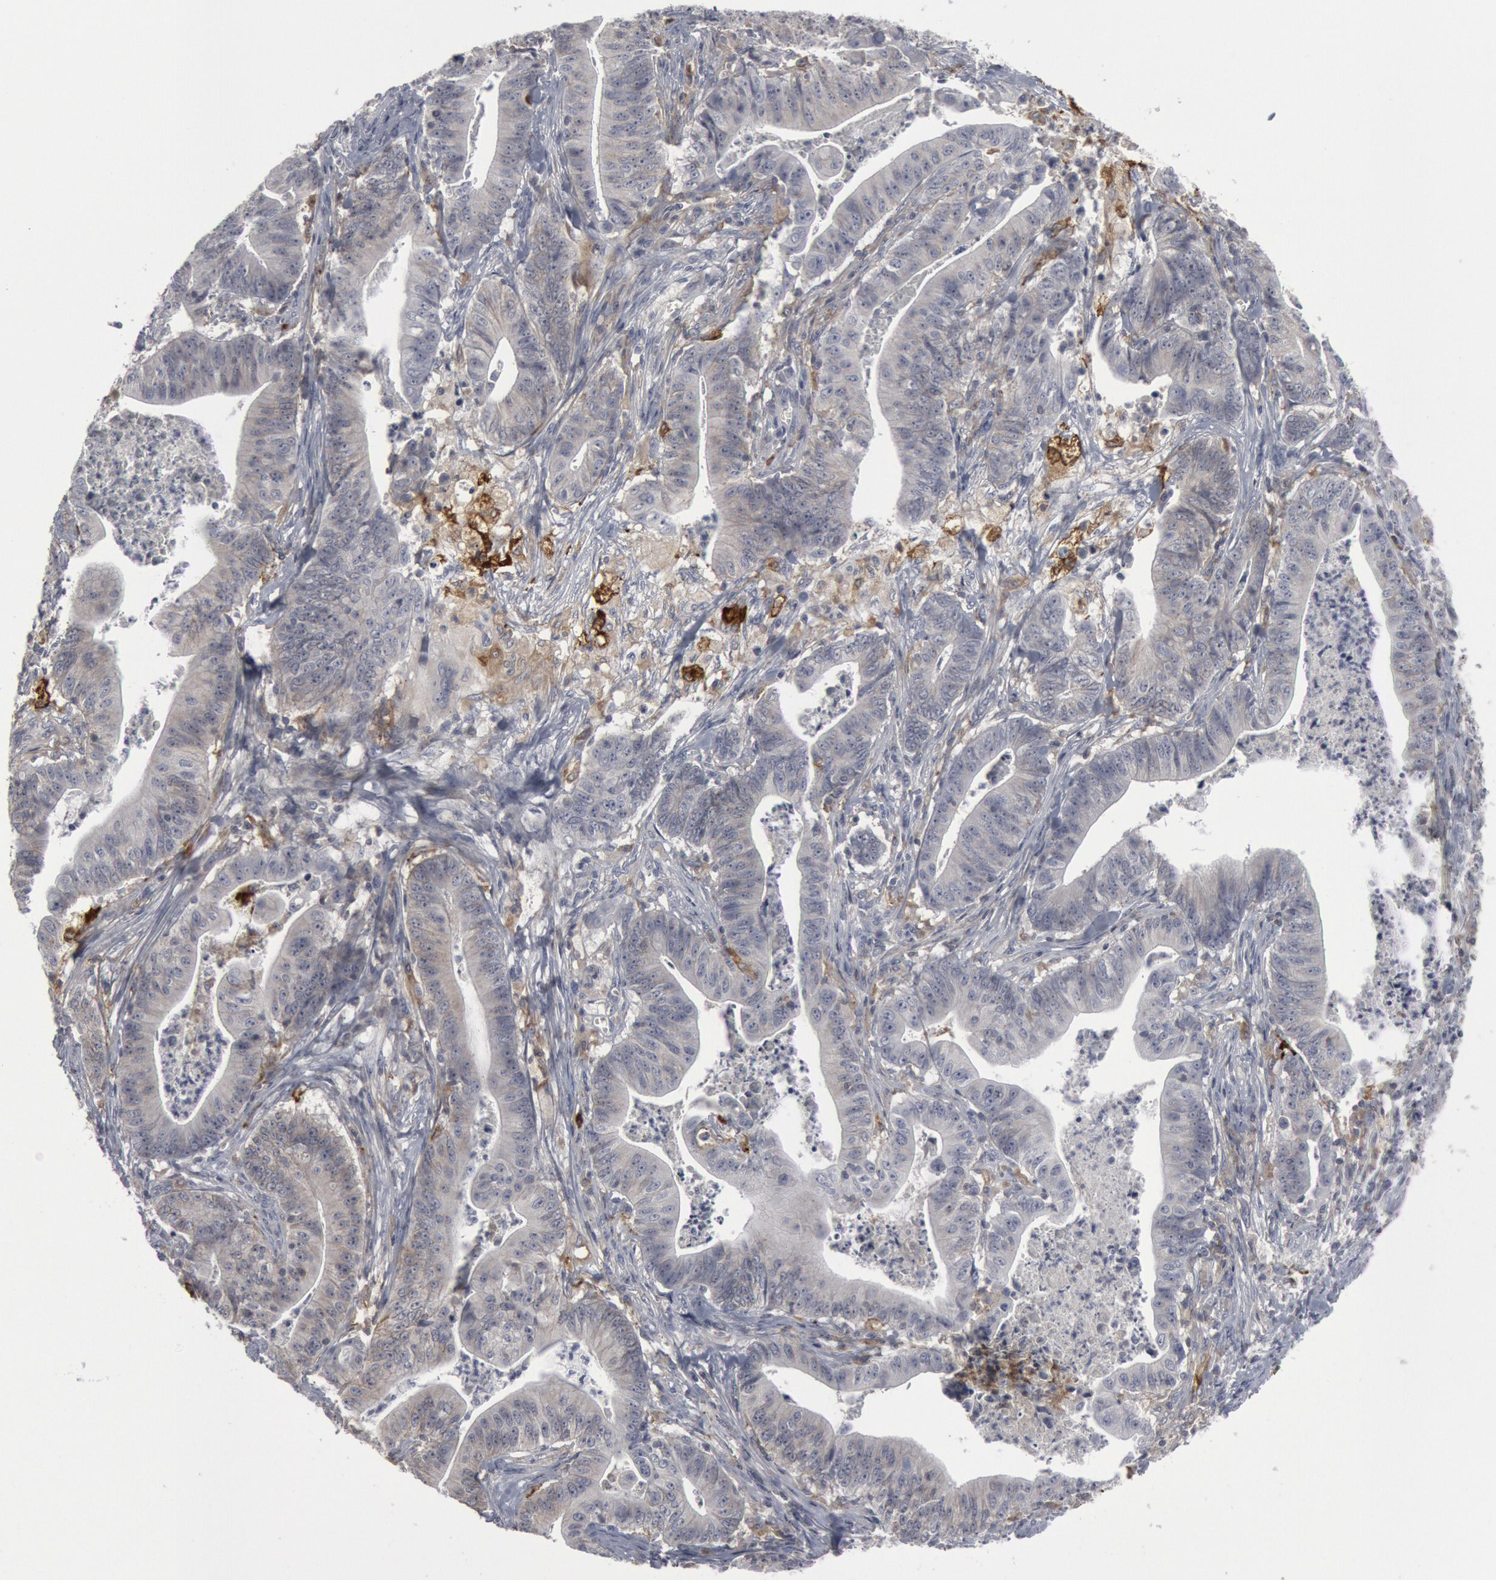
{"staining": {"intensity": "negative", "quantity": "none", "location": "none"}, "tissue": "stomach cancer", "cell_type": "Tumor cells", "image_type": "cancer", "snomed": [{"axis": "morphology", "description": "Adenocarcinoma, NOS"}, {"axis": "topography", "description": "Stomach, lower"}], "caption": "Tumor cells are negative for brown protein staining in stomach cancer (adenocarcinoma).", "gene": "C1QC", "patient": {"sex": "female", "age": 86}}